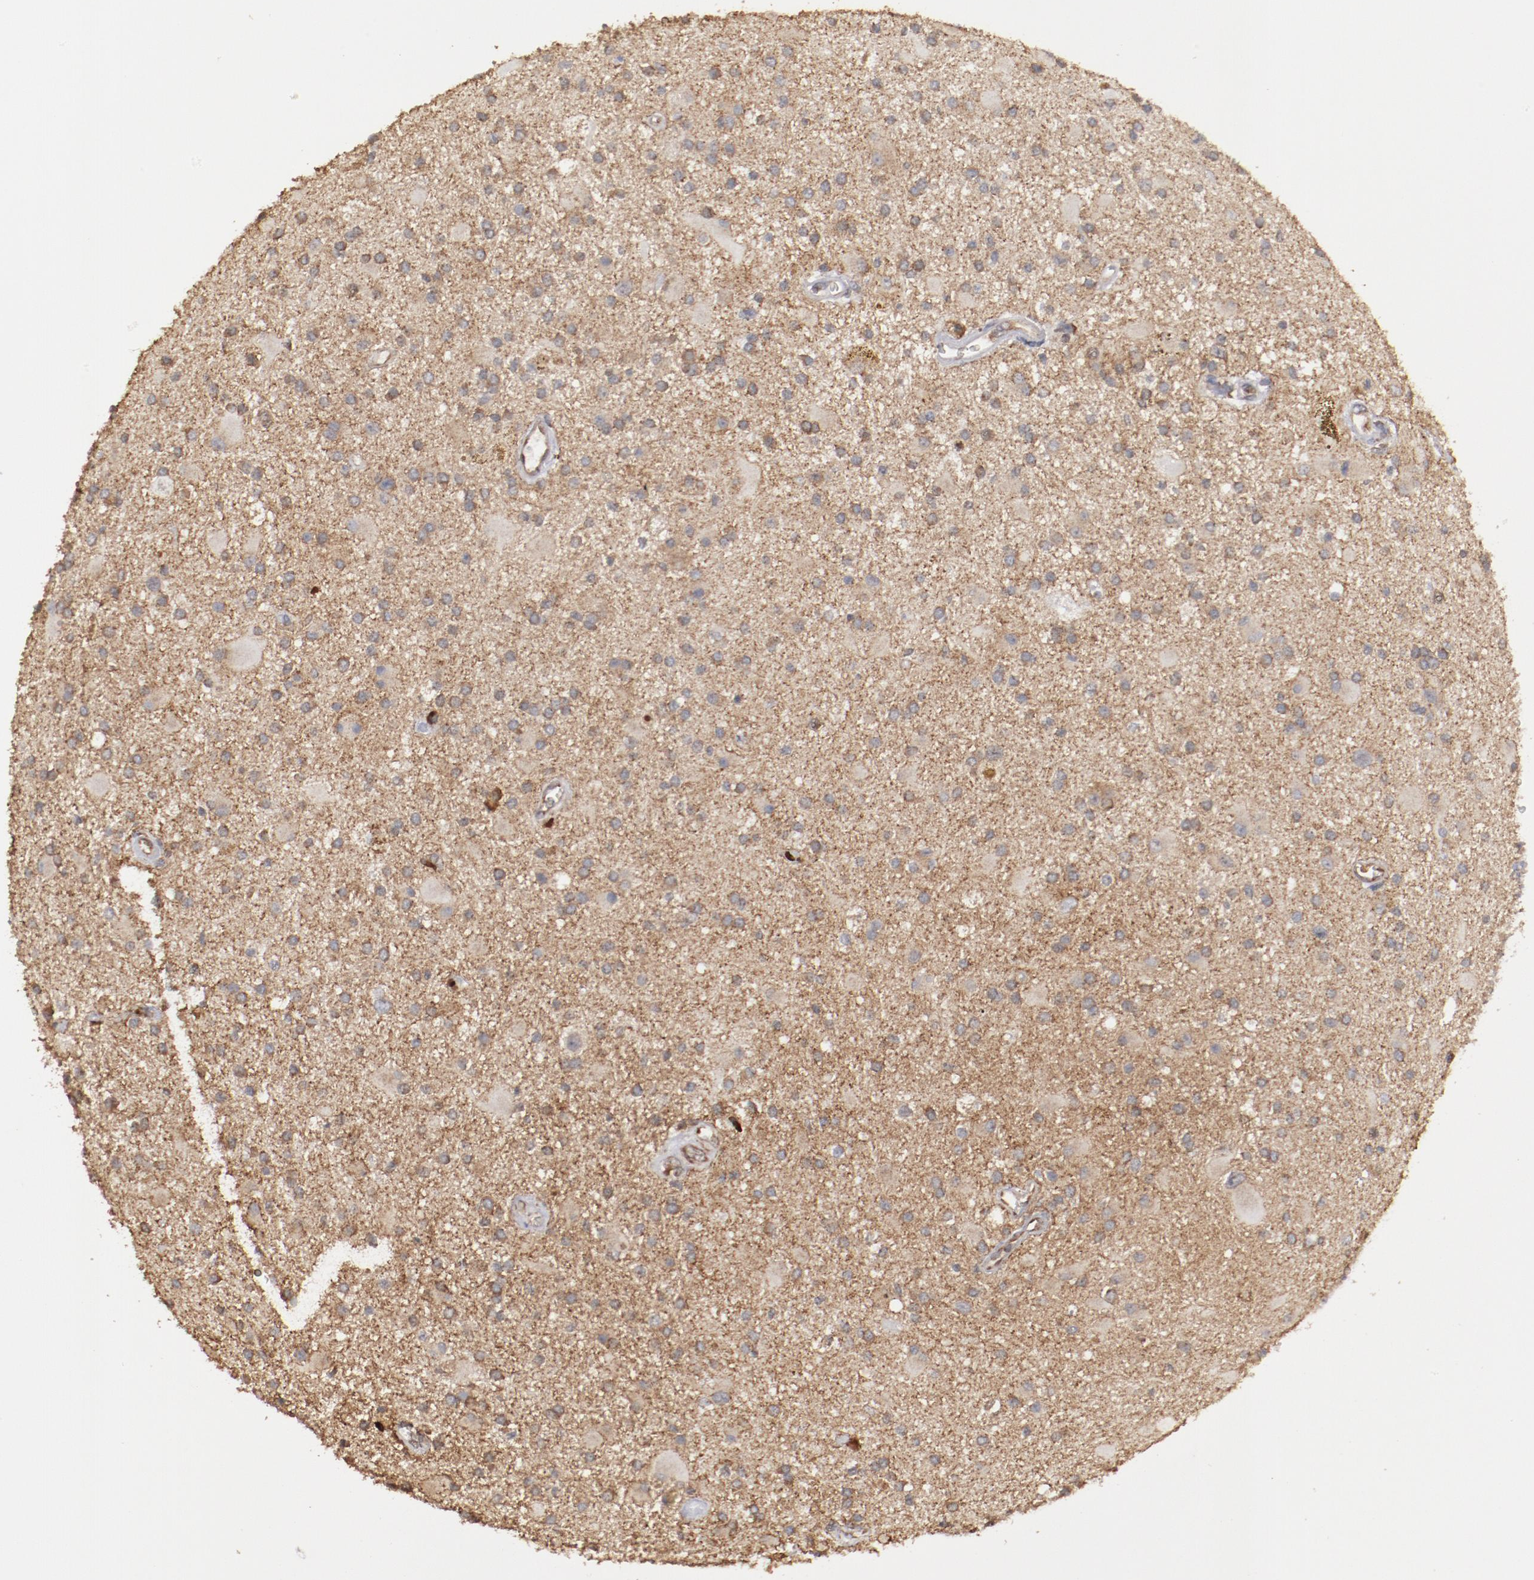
{"staining": {"intensity": "moderate", "quantity": ">75%", "location": "cytoplasmic/membranous"}, "tissue": "glioma", "cell_type": "Tumor cells", "image_type": "cancer", "snomed": [{"axis": "morphology", "description": "Glioma, malignant, Low grade"}, {"axis": "topography", "description": "Brain"}], "caption": "Immunohistochemistry micrograph of human glioma stained for a protein (brown), which reveals medium levels of moderate cytoplasmic/membranous expression in approximately >75% of tumor cells.", "gene": "RPS4Y1", "patient": {"sex": "male", "age": 58}}